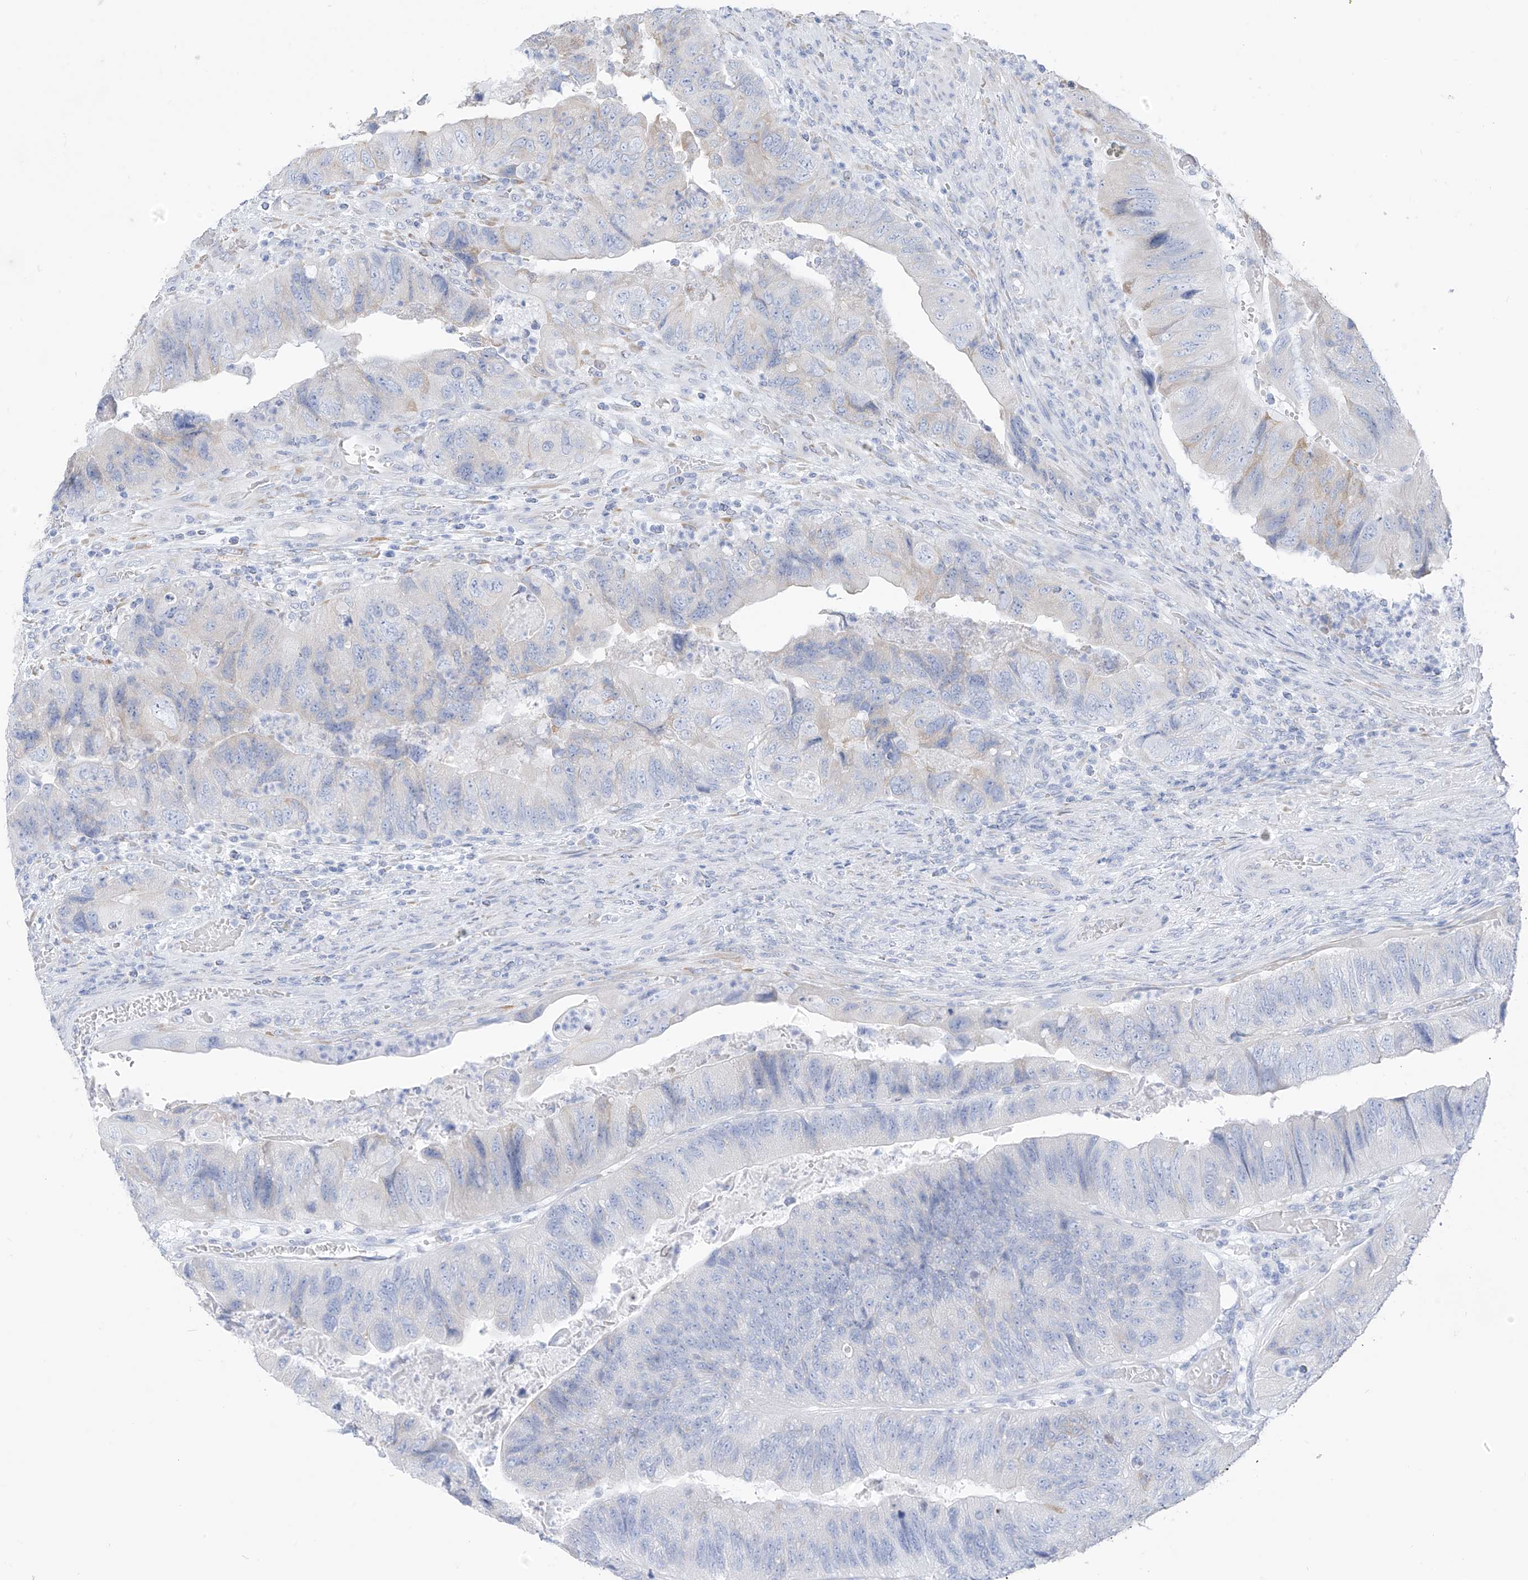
{"staining": {"intensity": "negative", "quantity": "none", "location": "none"}, "tissue": "colorectal cancer", "cell_type": "Tumor cells", "image_type": "cancer", "snomed": [{"axis": "morphology", "description": "Adenocarcinoma, NOS"}, {"axis": "topography", "description": "Rectum"}], "caption": "Tumor cells show no significant protein positivity in colorectal adenocarcinoma.", "gene": "RCN2", "patient": {"sex": "male", "age": 63}}